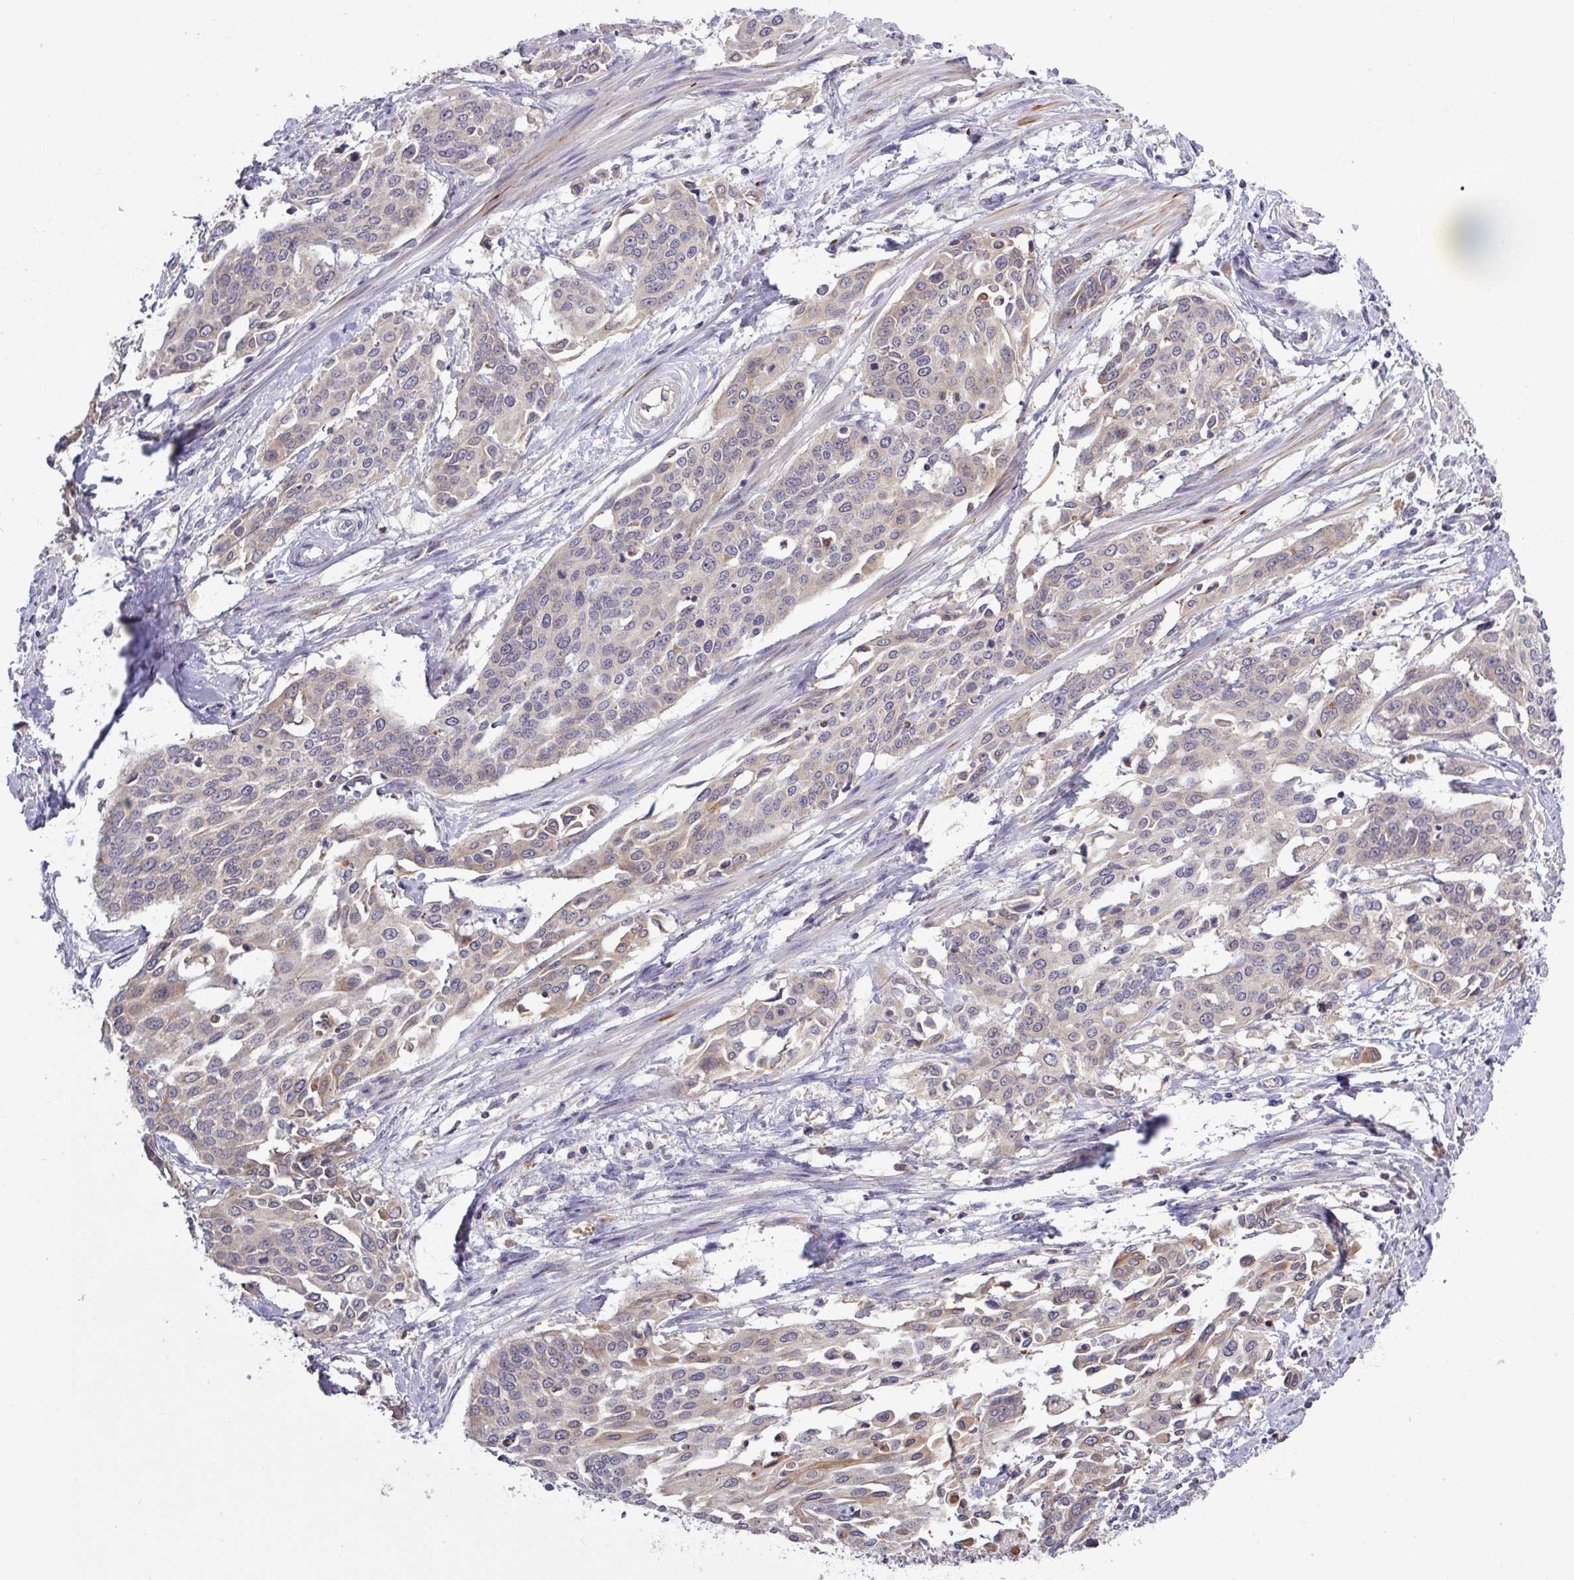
{"staining": {"intensity": "moderate", "quantity": ">75%", "location": "cytoplasmic/membranous"}, "tissue": "cervical cancer", "cell_type": "Tumor cells", "image_type": "cancer", "snomed": [{"axis": "morphology", "description": "Squamous cell carcinoma, NOS"}, {"axis": "topography", "description": "Cervix"}], "caption": "A brown stain labels moderate cytoplasmic/membranous staining of a protein in squamous cell carcinoma (cervical) tumor cells.", "gene": "TMEM62", "patient": {"sex": "female", "age": 44}}